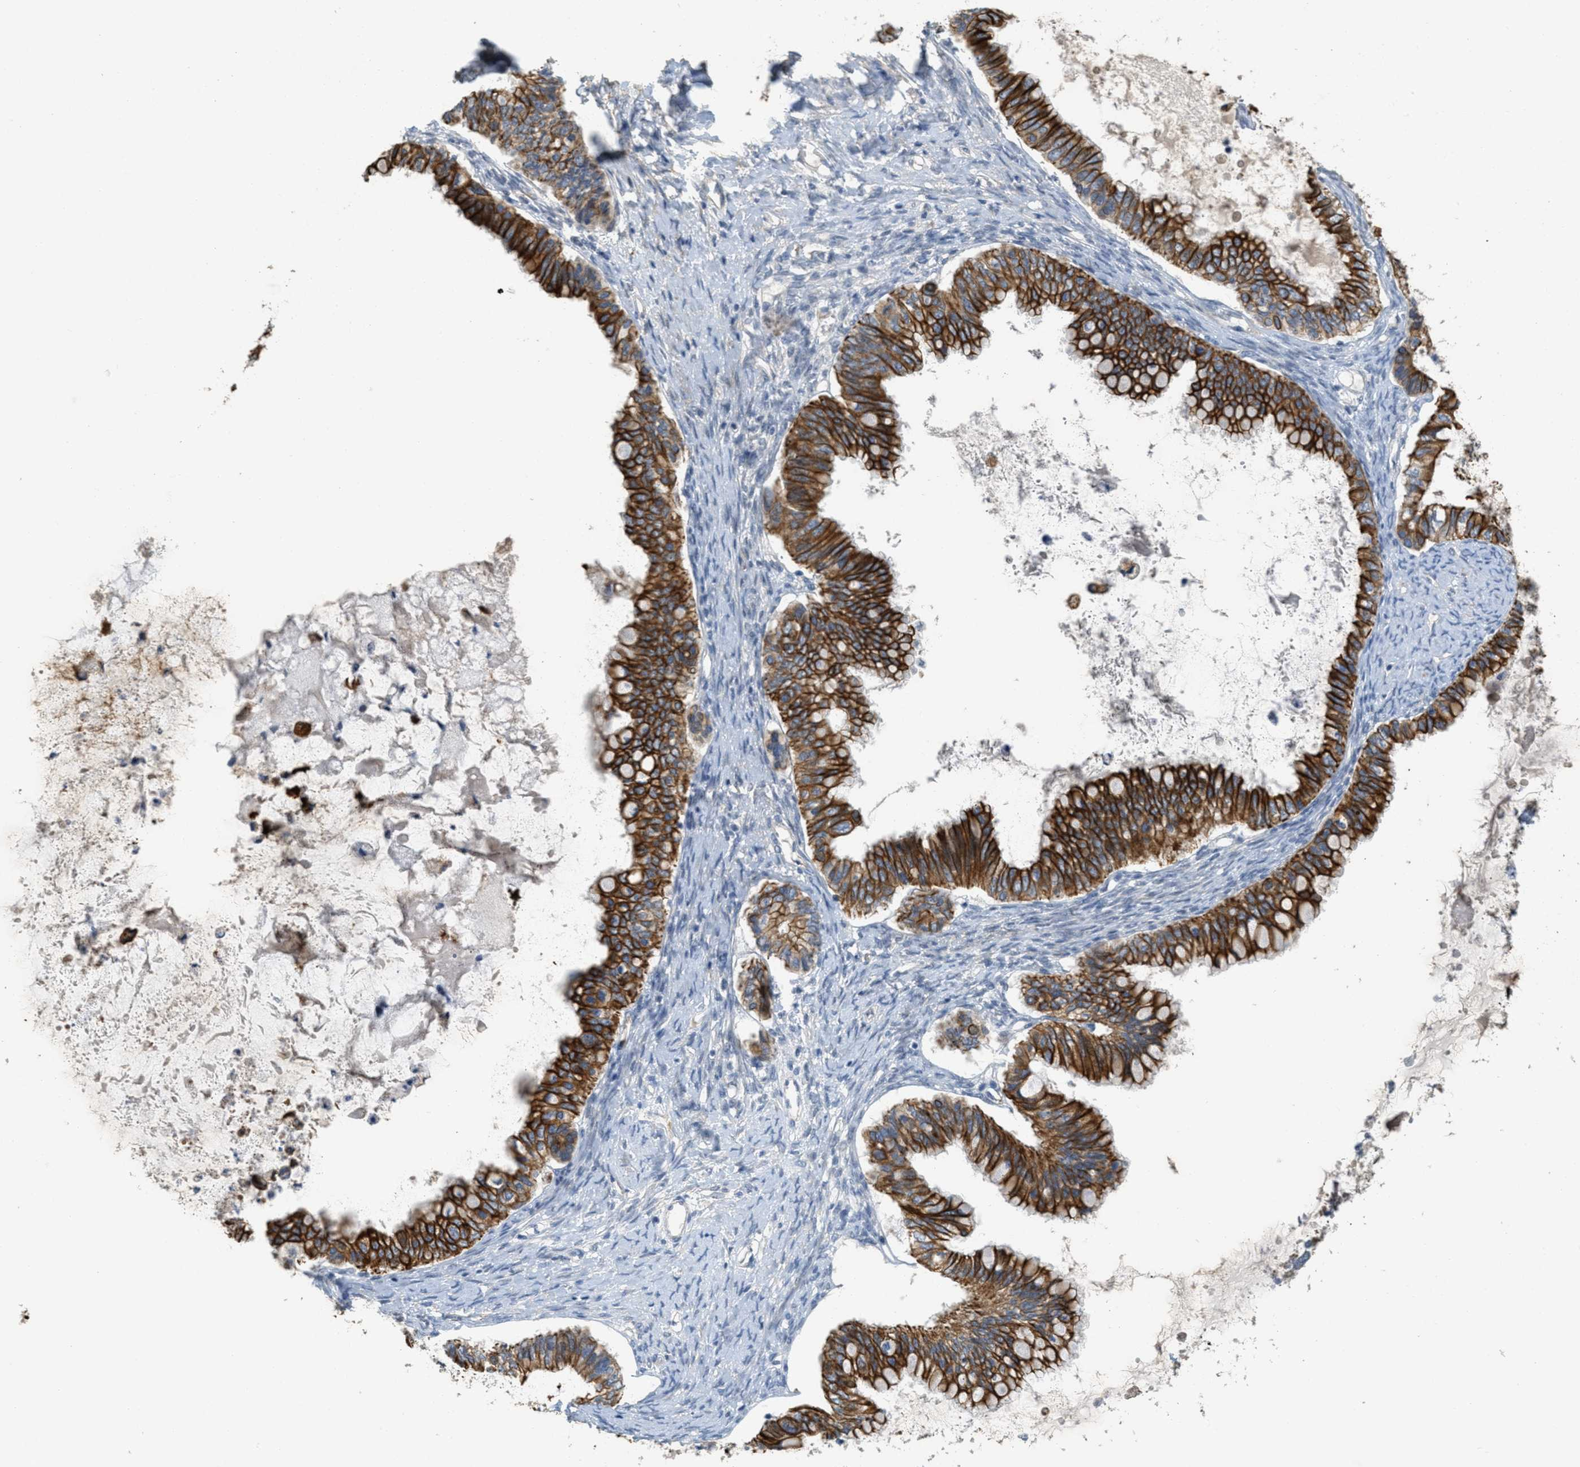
{"staining": {"intensity": "strong", "quantity": ">75%", "location": "cytoplasmic/membranous"}, "tissue": "ovarian cancer", "cell_type": "Tumor cells", "image_type": "cancer", "snomed": [{"axis": "morphology", "description": "Cystadenocarcinoma, mucinous, NOS"}, {"axis": "topography", "description": "Ovary"}], "caption": "This is an image of immunohistochemistry staining of ovarian cancer, which shows strong positivity in the cytoplasmic/membranous of tumor cells.", "gene": "MRS2", "patient": {"sex": "female", "age": 80}}